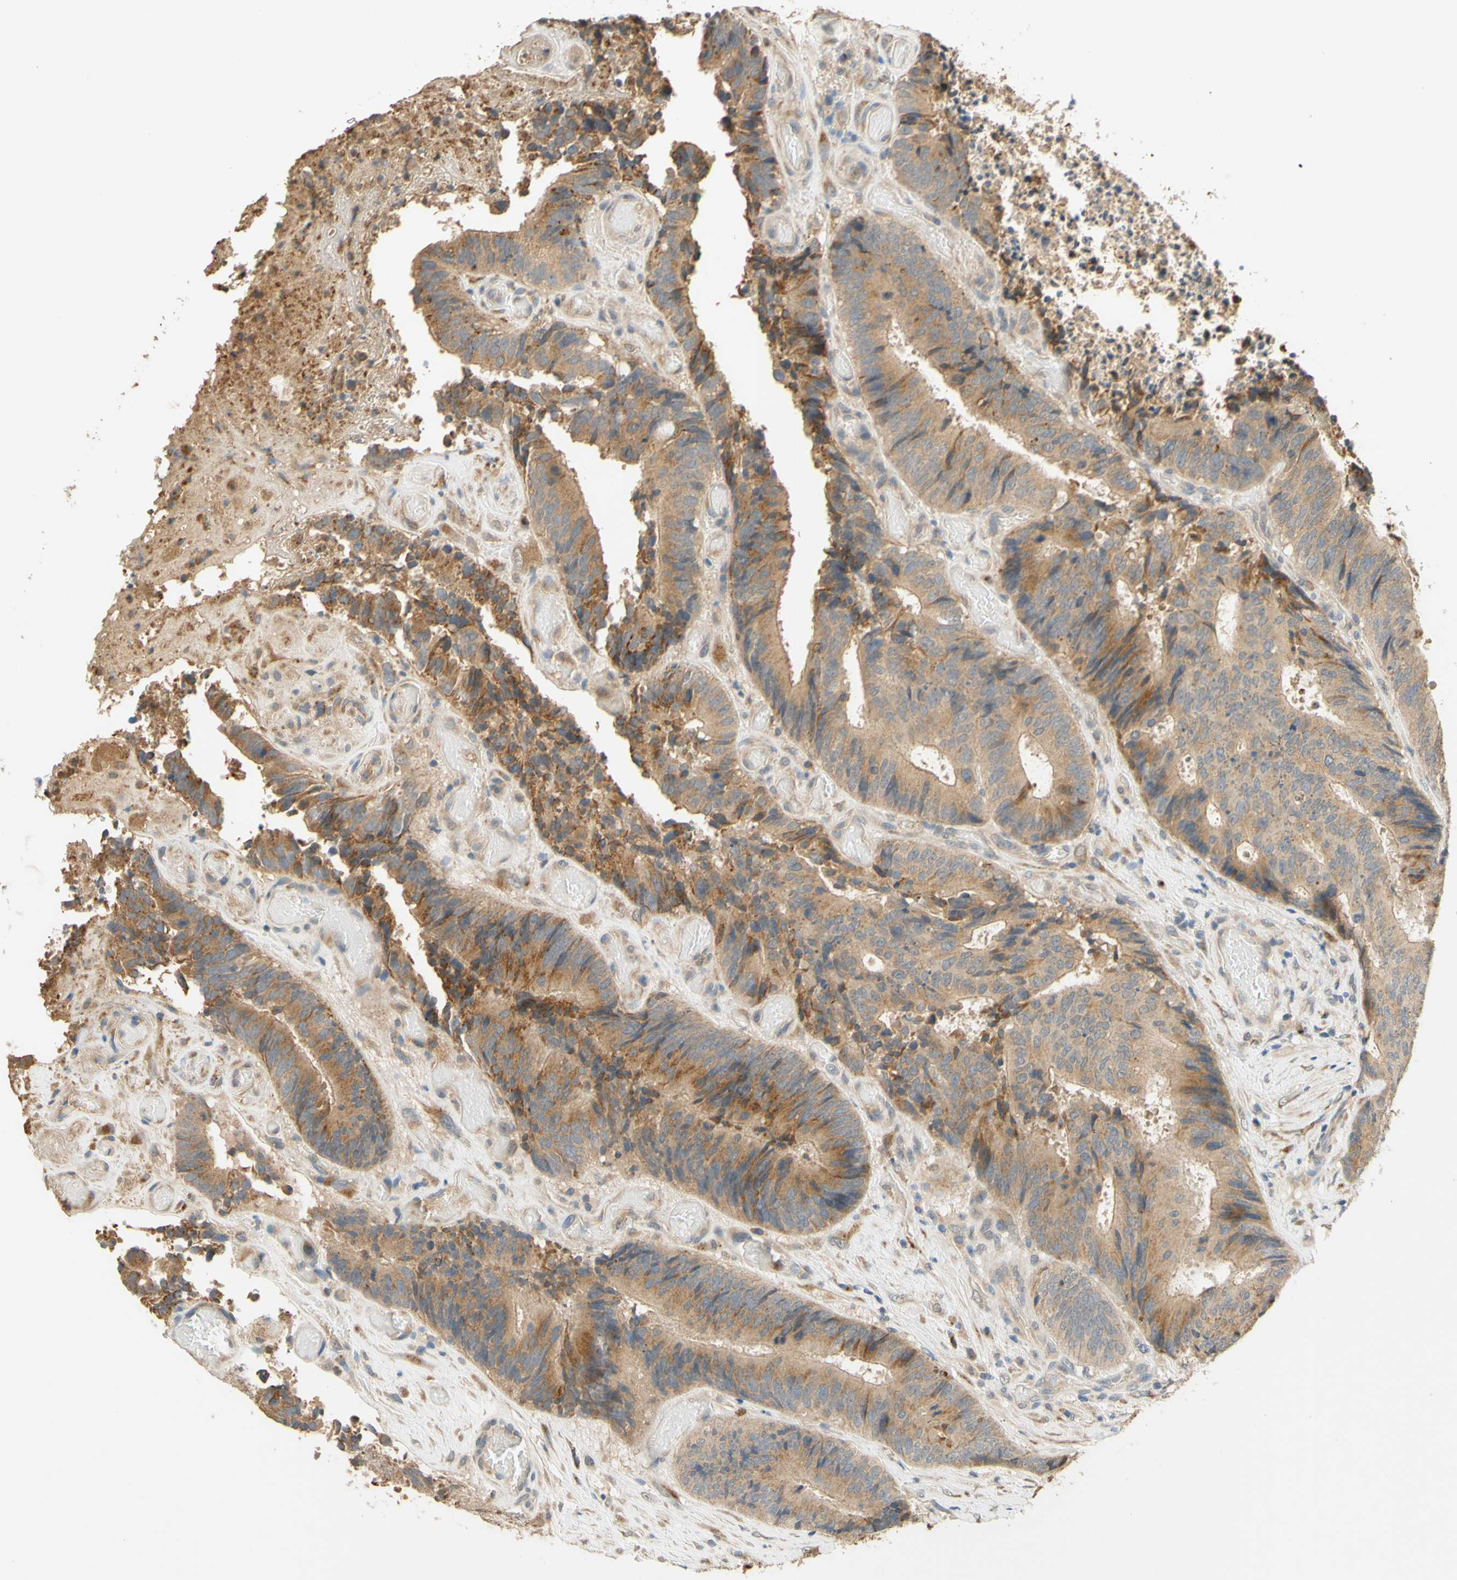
{"staining": {"intensity": "moderate", "quantity": ">75%", "location": "cytoplasmic/membranous"}, "tissue": "colorectal cancer", "cell_type": "Tumor cells", "image_type": "cancer", "snomed": [{"axis": "morphology", "description": "Adenocarcinoma, NOS"}, {"axis": "topography", "description": "Rectum"}], "caption": "DAB (3,3'-diaminobenzidine) immunohistochemical staining of adenocarcinoma (colorectal) displays moderate cytoplasmic/membranous protein positivity in about >75% of tumor cells. Using DAB (3,3'-diaminobenzidine) (brown) and hematoxylin (blue) stains, captured at high magnification using brightfield microscopy.", "gene": "ENTREP2", "patient": {"sex": "male", "age": 72}}